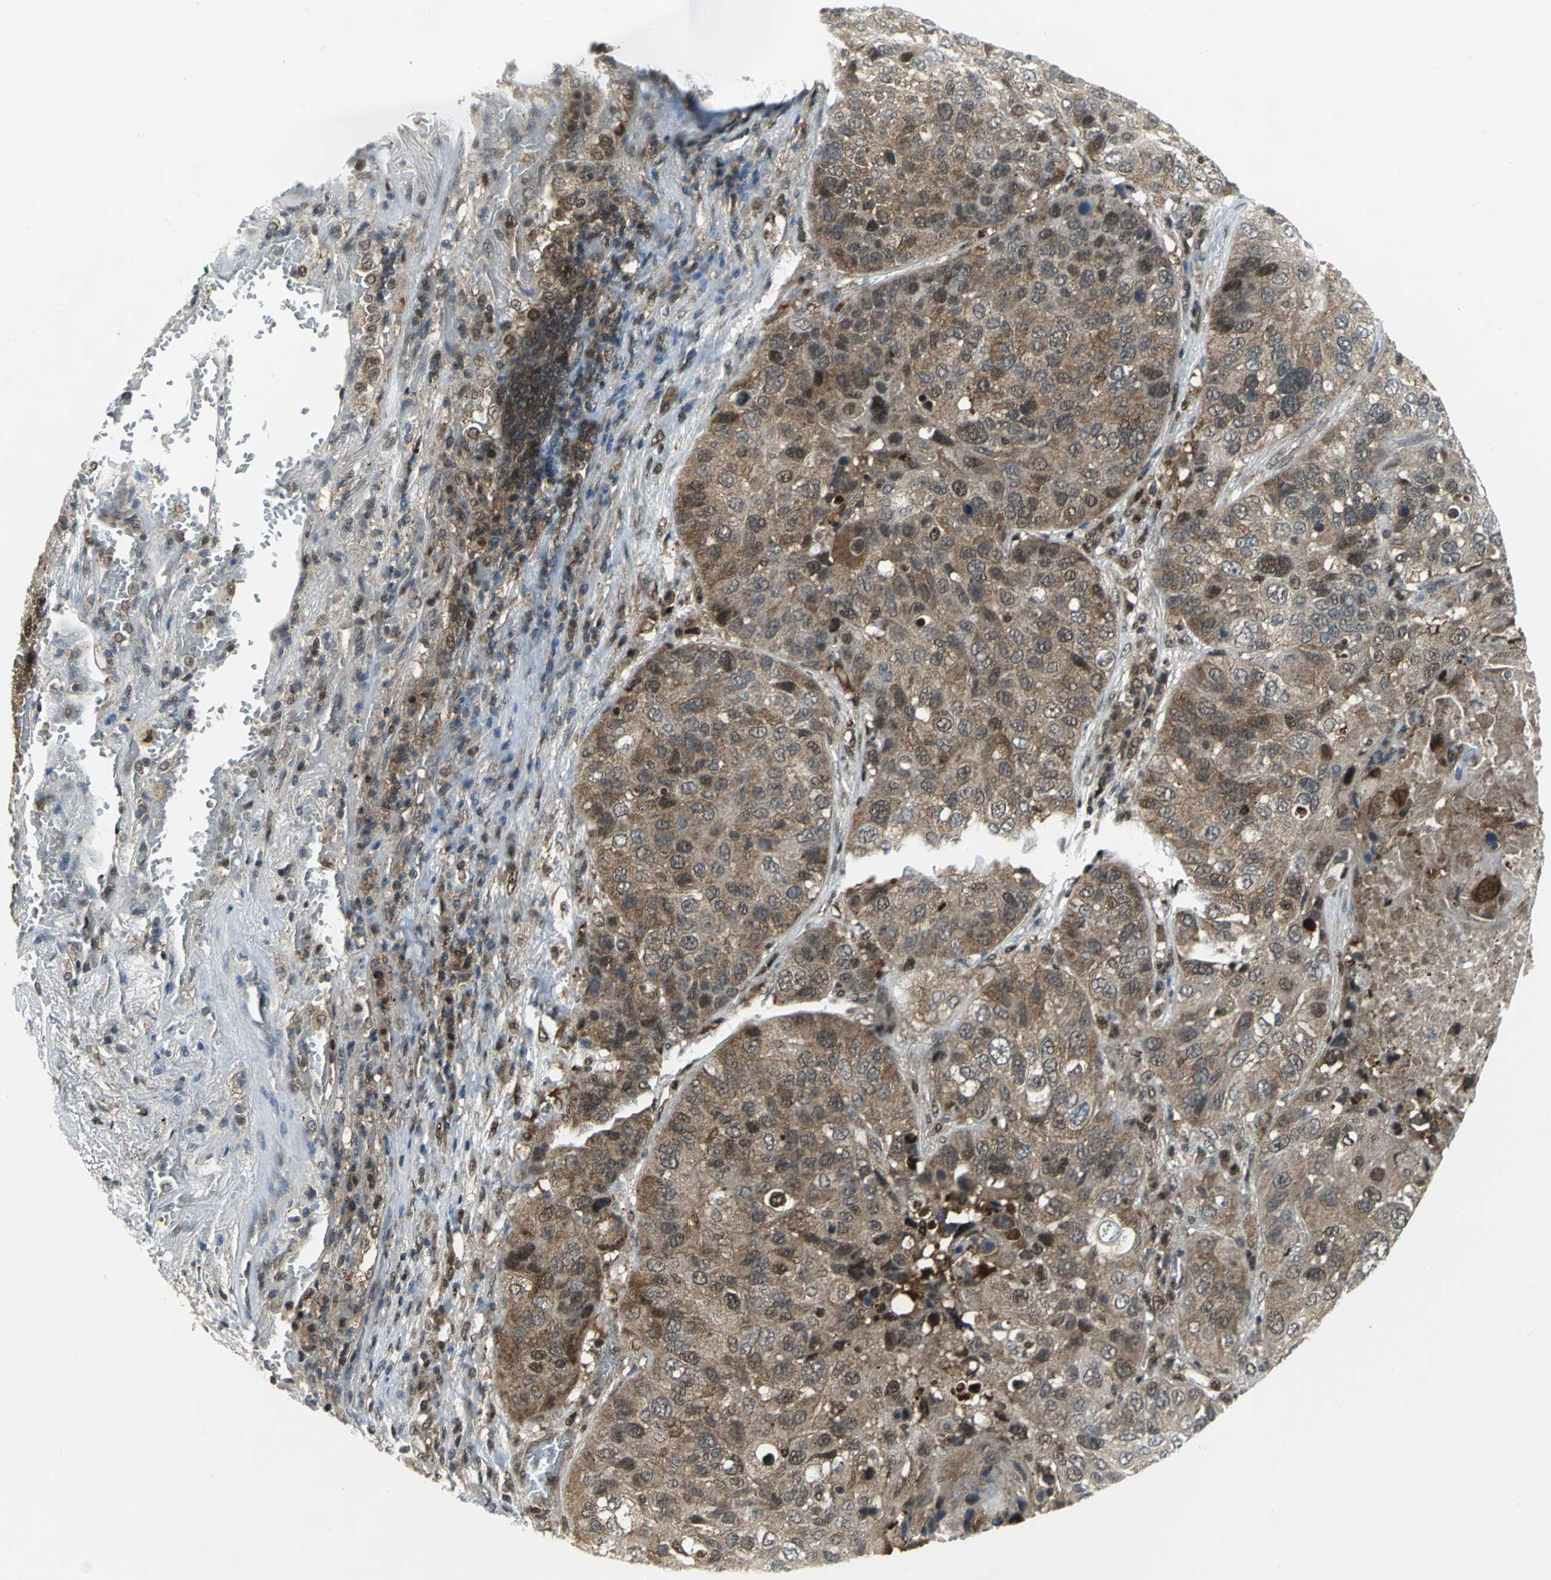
{"staining": {"intensity": "moderate", "quantity": ">75%", "location": "nuclear"}, "tissue": "lung cancer", "cell_type": "Tumor cells", "image_type": "cancer", "snomed": [{"axis": "morphology", "description": "Squamous cell carcinoma, NOS"}, {"axis": "topography", "description": "Lung"}], "caption": "The micrograph reveals a brown stain indicating the presence of a protein in the nuclear of tumor cells in lung cancer.", "gene": "PSMA4", "patient": {"sex": "male", "age": 57}}